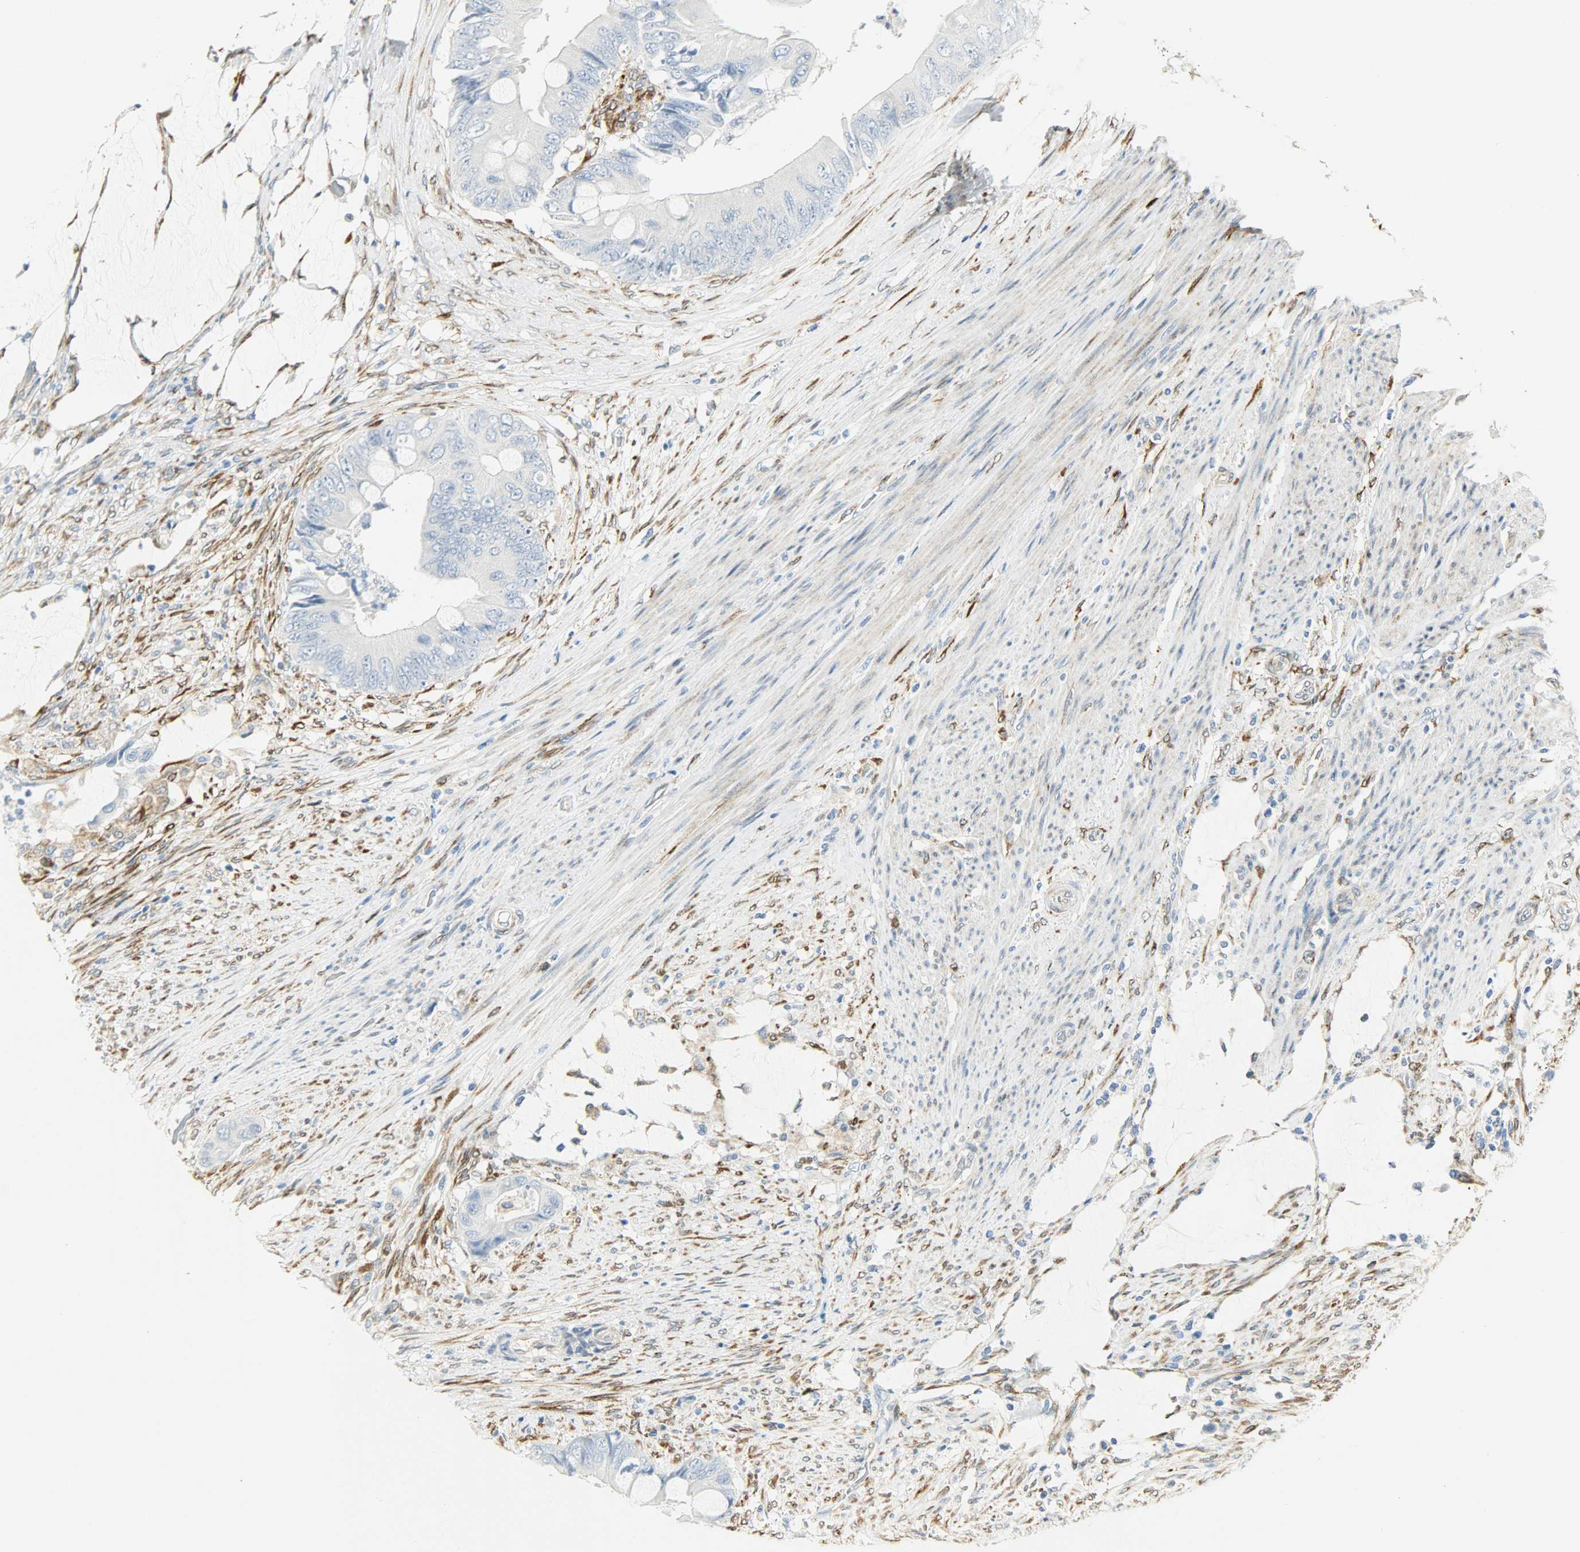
{"staining": {"intensity": "negative", "quantity": "none", "location": "none"}, "tissue": "colorectal cancer", "cell_type": "Tumor cells", "image_type": "cancer", "snomed": [{"axis": "morphology", "description": "Adenocarcinoma, NOS"}, {"axis": "topography", "description": "Rectum"}], "caption": "Immunohistochemistry (IHC) photomicrograph of colorectal cancer (adenocarcinoma) stained for a protein (brown), which exhibits no expression in tumor cells.", "gene": "PKD2", "patient": {"sex": "female", "age": 77}}